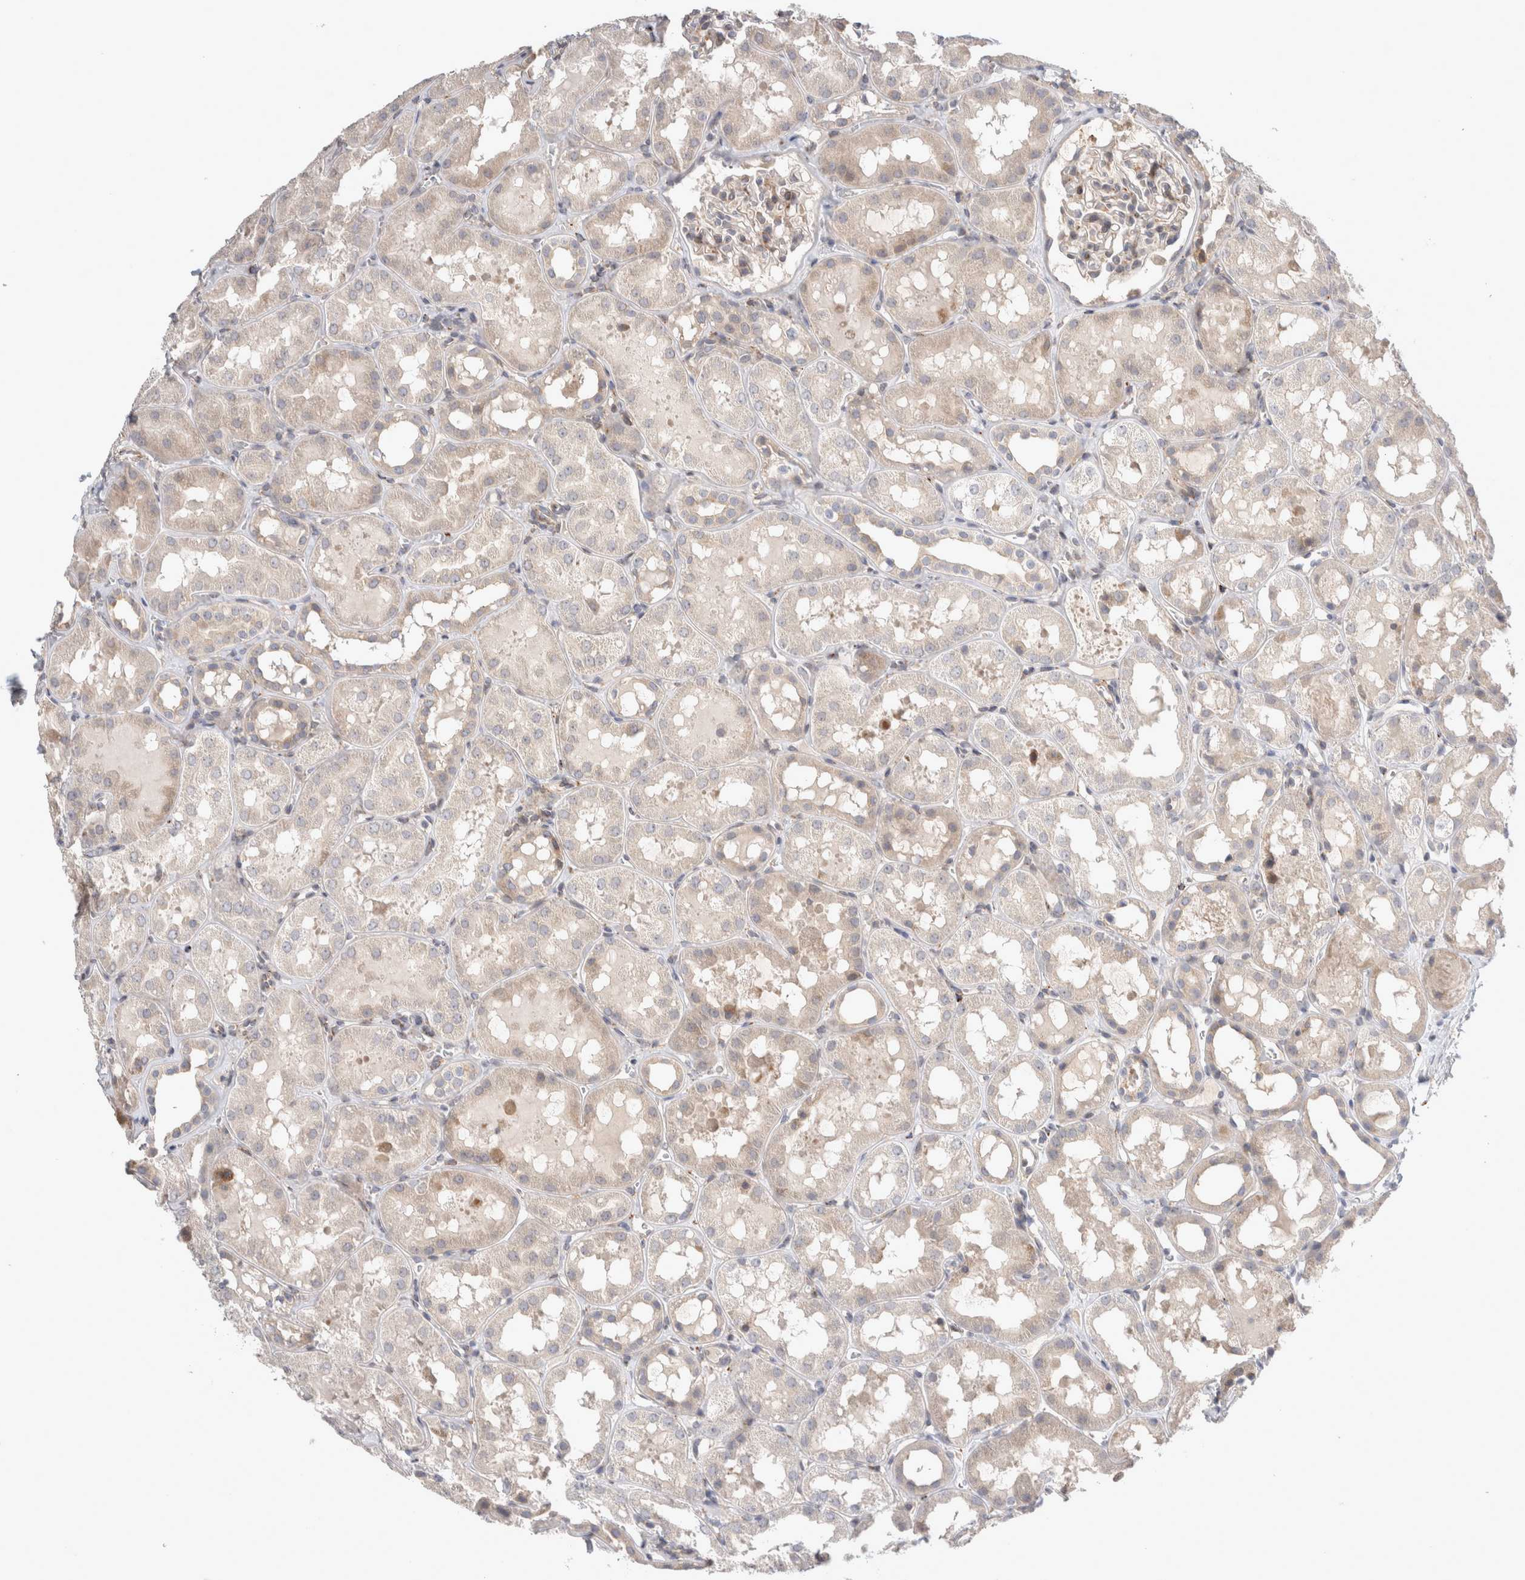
{"staining": {"intensity": "weak", "quantity": "<25%", "location": "cytoplasmic/membranous"}, "tissue": "kidney", "cell_type": "Cells in glomeruli", "image_type": "normal", "snomed": [{"axis": "morphology", "description": "Normal tissue, NOS"}, {"axis": "topography", "description": "Kidney"}, {"axis": "topography", "description": "Urinary bladder"}], "caption": "The micrograph displays no staining of cells in glomeruli in normal kidney. Nuclei are stained in blue.", "gene": "TRMT9B", "patient": {"sex": "male", "age": 16}}